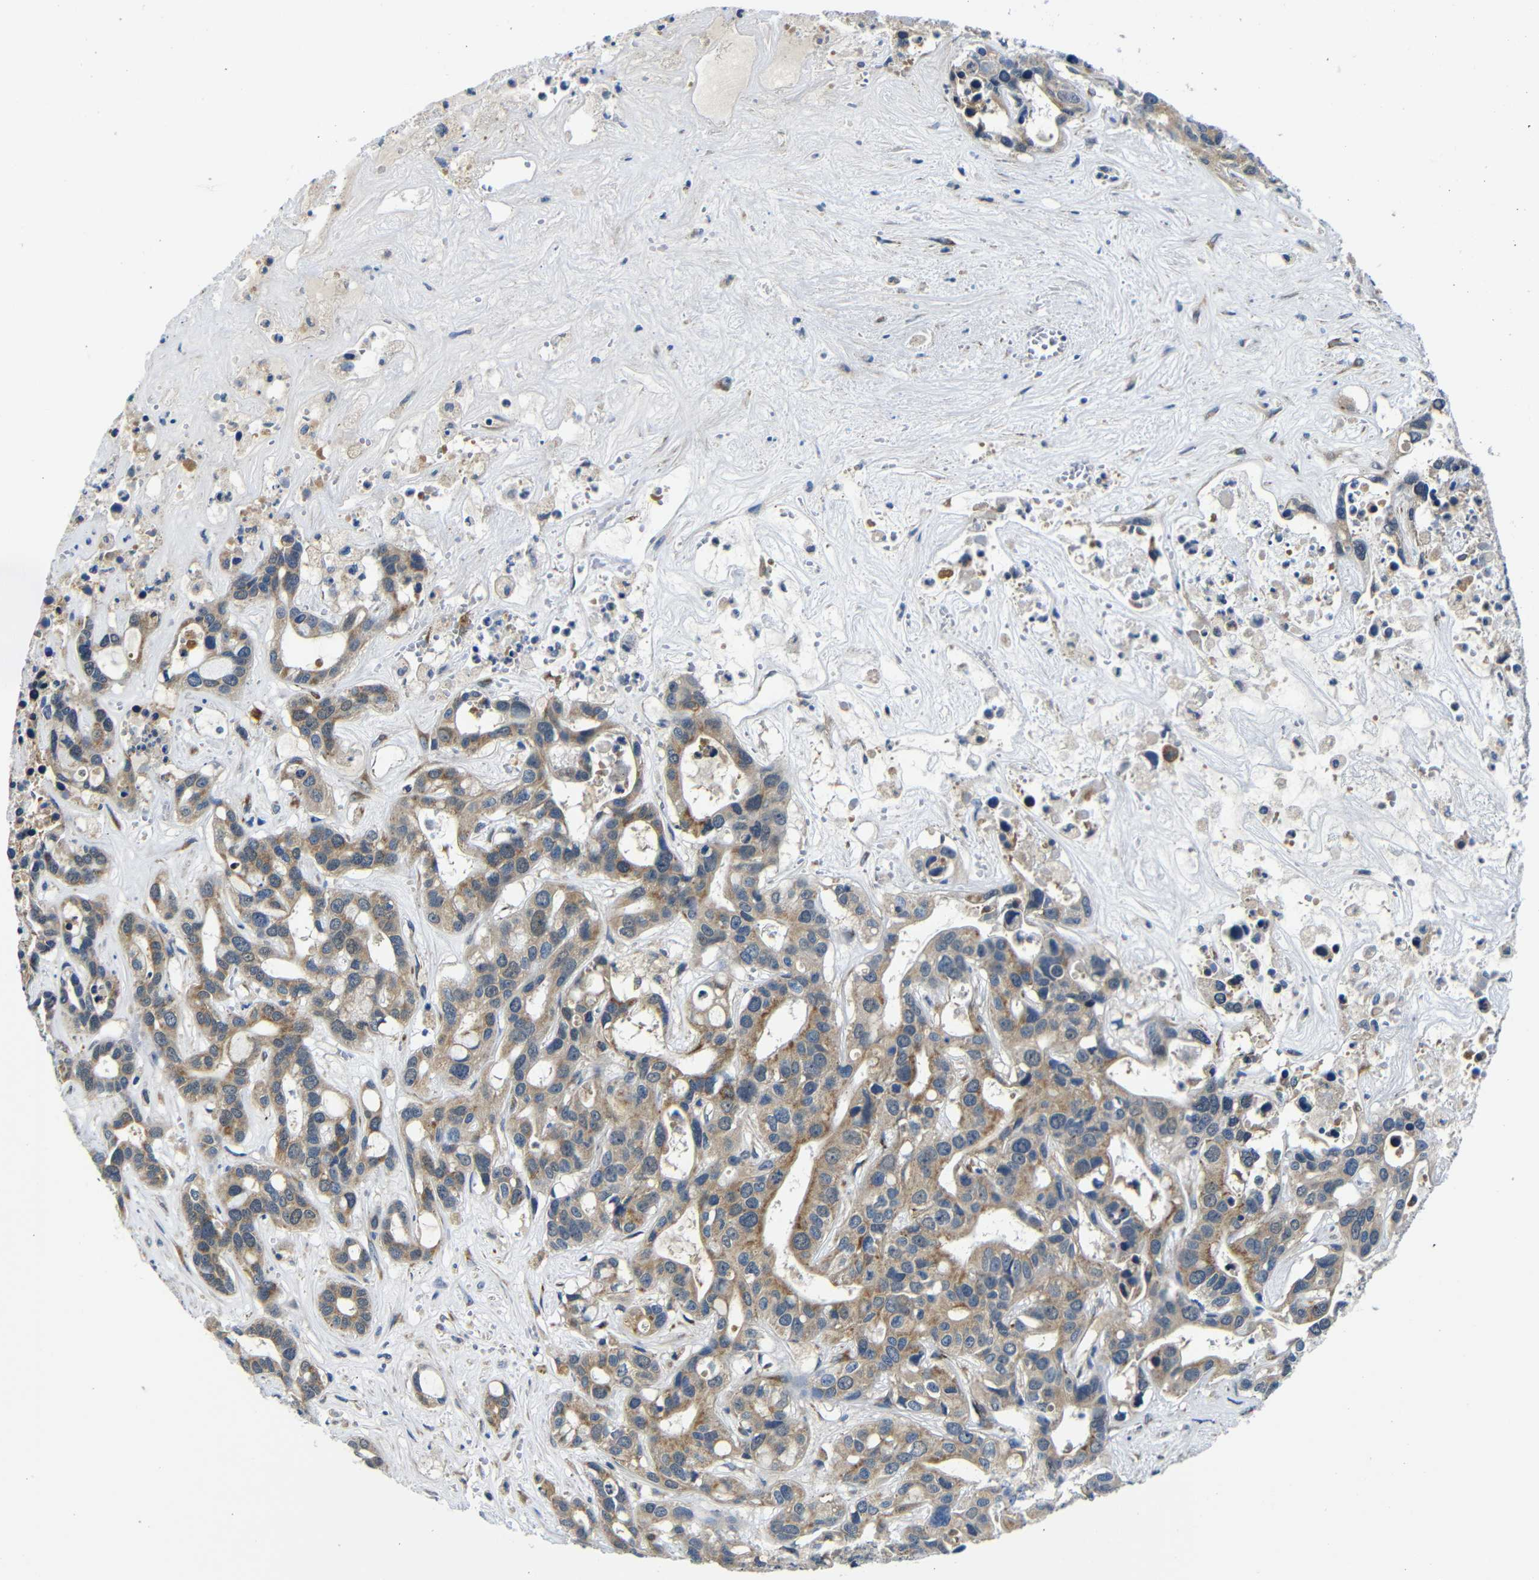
{"staining": {"intensity": "moderate", "quantity": ">75%", "location": "cytoplasmic/membranous"}, "tissue": "liver cancer", "cell_type": "Tumor cells", "image_type": "cancer", "snomed": [{"axis": "morphology", "description": "Cholangiocarcinoma"}, {"axis": "topography", "description": "Liver"}], "caption": "Brown immunohistochemical staining in human cholangiocarcinoma (liver) exhibits moderate cytoplasmic/membranous expression in about >75% of tumor cells.", "gene": "FKBP14", "patient": {"sex": "female", "age": 65}}